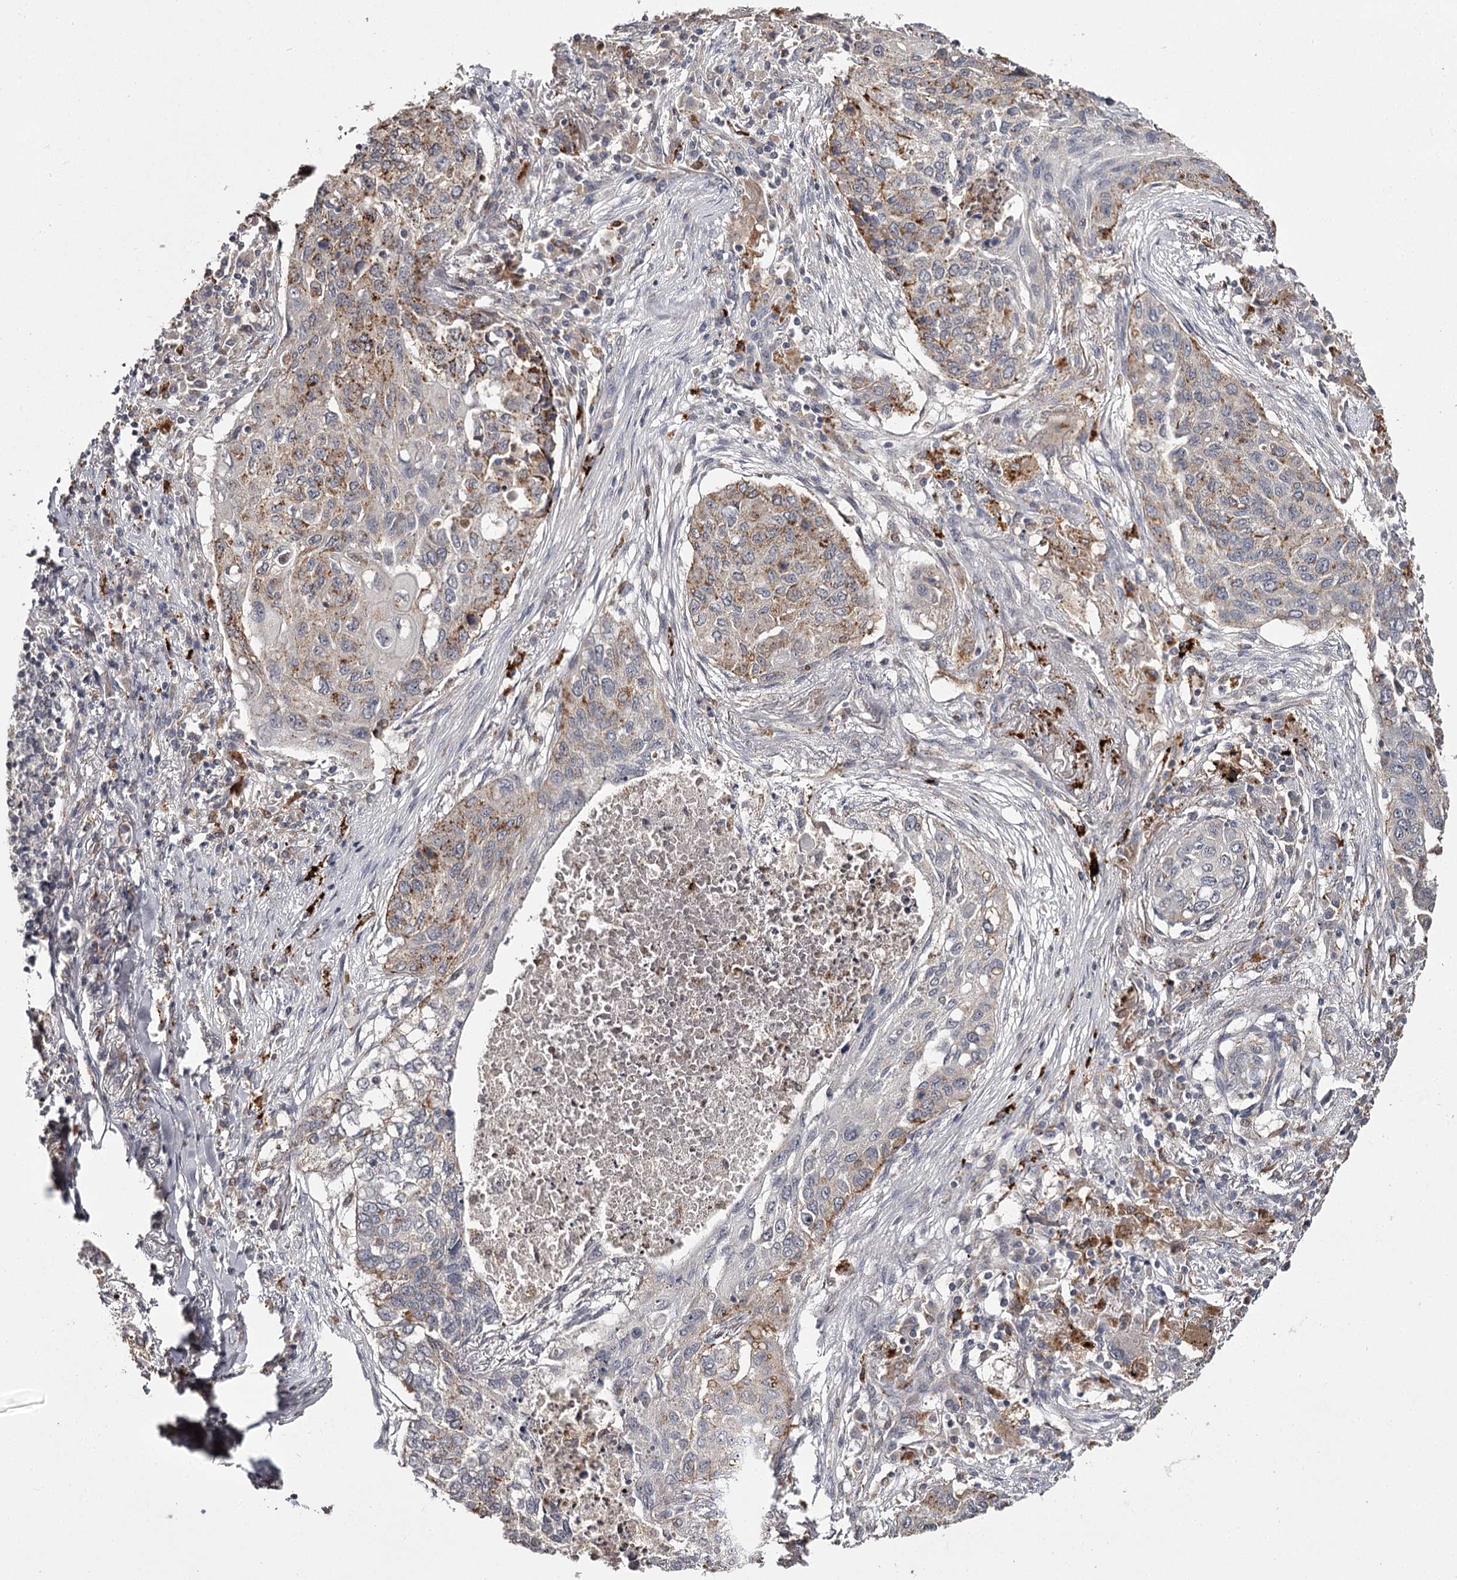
{"staining": {"intensity": "moderate", "quantity": "<25%", "location": "cytoplasmic/membranous"}, "tissue": "lung cancer", "cell_type": "Tumor cells", "image_type": "cancer", "snomed": [{"axis": "morphology", "description": "Squamous cell carcinoma, NOS"}, {"axis": "topography", "description": "Lung"}], "caption": "This micrograph shows immunohistochemistry staining of squamous cell carcinoma (lung), with low moderate cytoplasmic/membranous expression in about <25% of tumor cells.", "gene": "SLC32A1", "patient": {"sex": "female", "age": 63}}